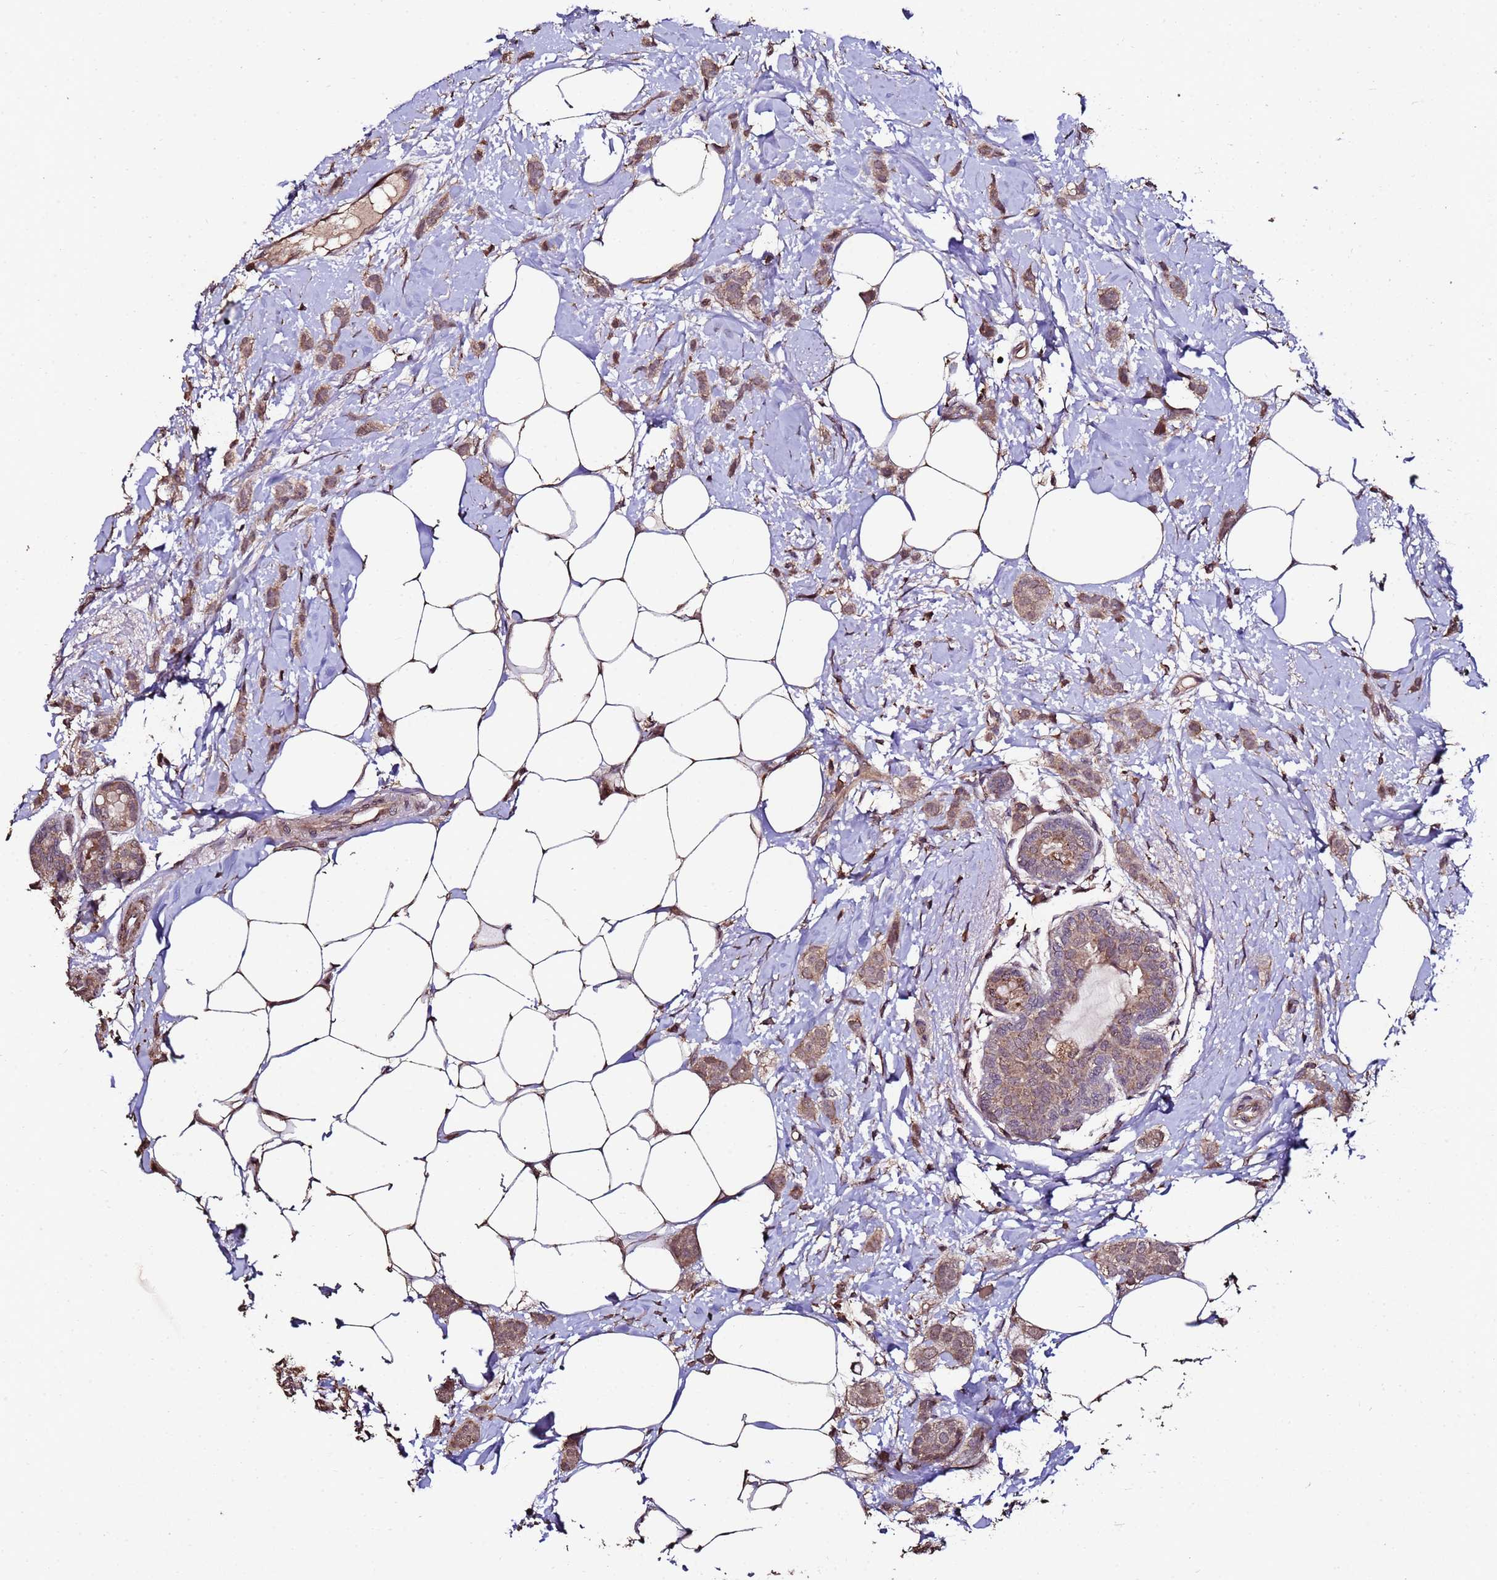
{"staining": {"intensity": "moderate", "quantity": ">75%", "location": "cytoplasmic/membranous,nuclear"}, "tissue": "breast cancer", "cell_type": "Tumor cells", "image_type": "cancer", "snomed": [{"axis": "morphology", "description": "Duct carcinoma"}, {"axis": "topography", "description": "Breast"}], "caption": "Tumor cells demonstrate medium levels of moderate cytoplasmic/membranous and nuclear positivity in about >75% of cells in breast cancer (invasive ductal carcinoma).", "gene": "PRODH", "patient": {"sex": "female", "age": 72}}